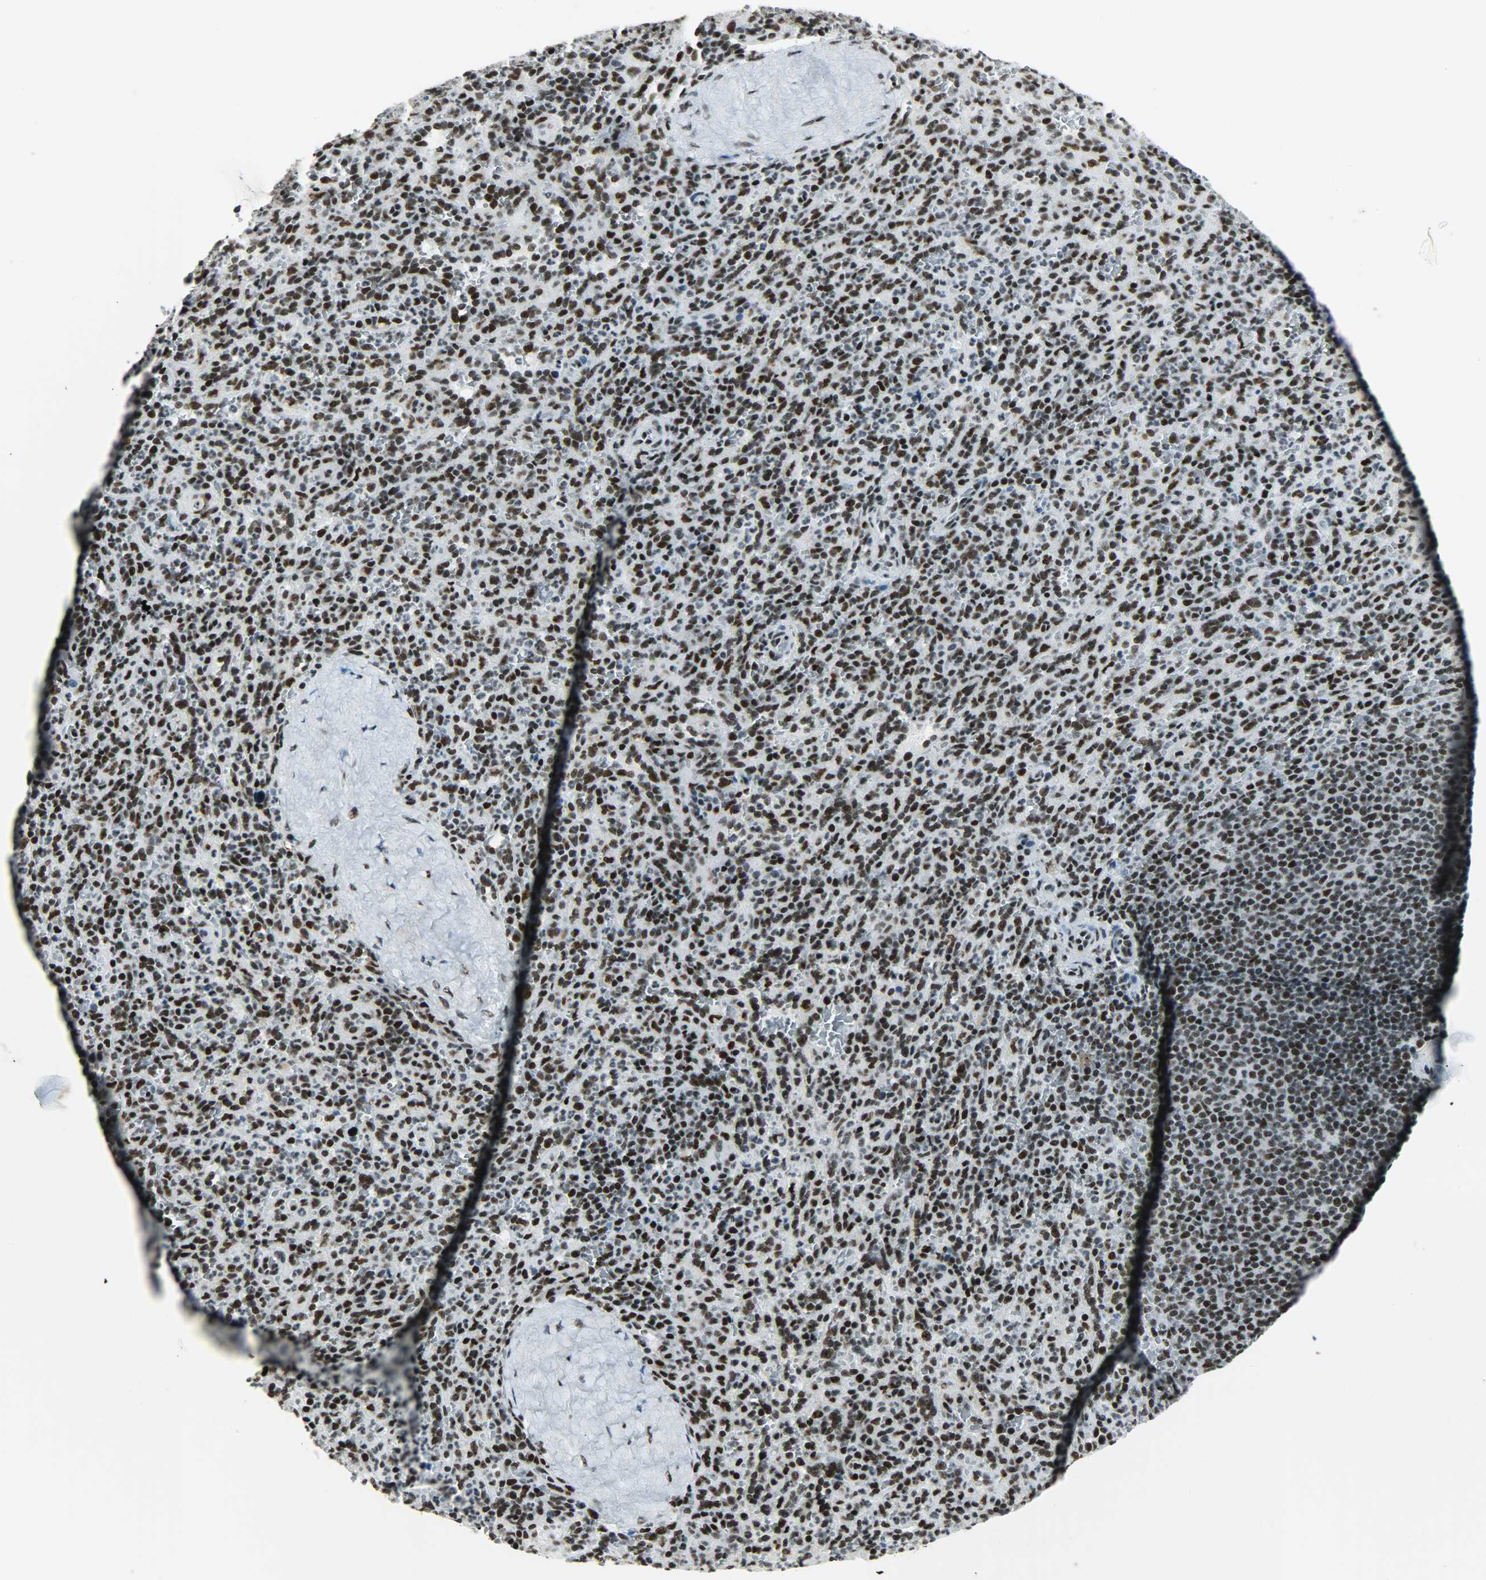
{"staining": {"intensity": "strong", "quantity": ">75%", "location": "nuclear"}, "tissue": "spleen", "cell_type": "Cells in red pulp", "image_type": "normal", "snomed": [{"axis": "morphology", "description": "Normal tissue, NOS"}, {"axis": "topography", "description": "Spleen"}], "caption": "Benign spleen shows strong nuclear staining in about >75% of cells in red pulp, visualized by immunohistochemistry.", "gene": "SNRPA", "patient": {"sex": "male", "age": 36}}